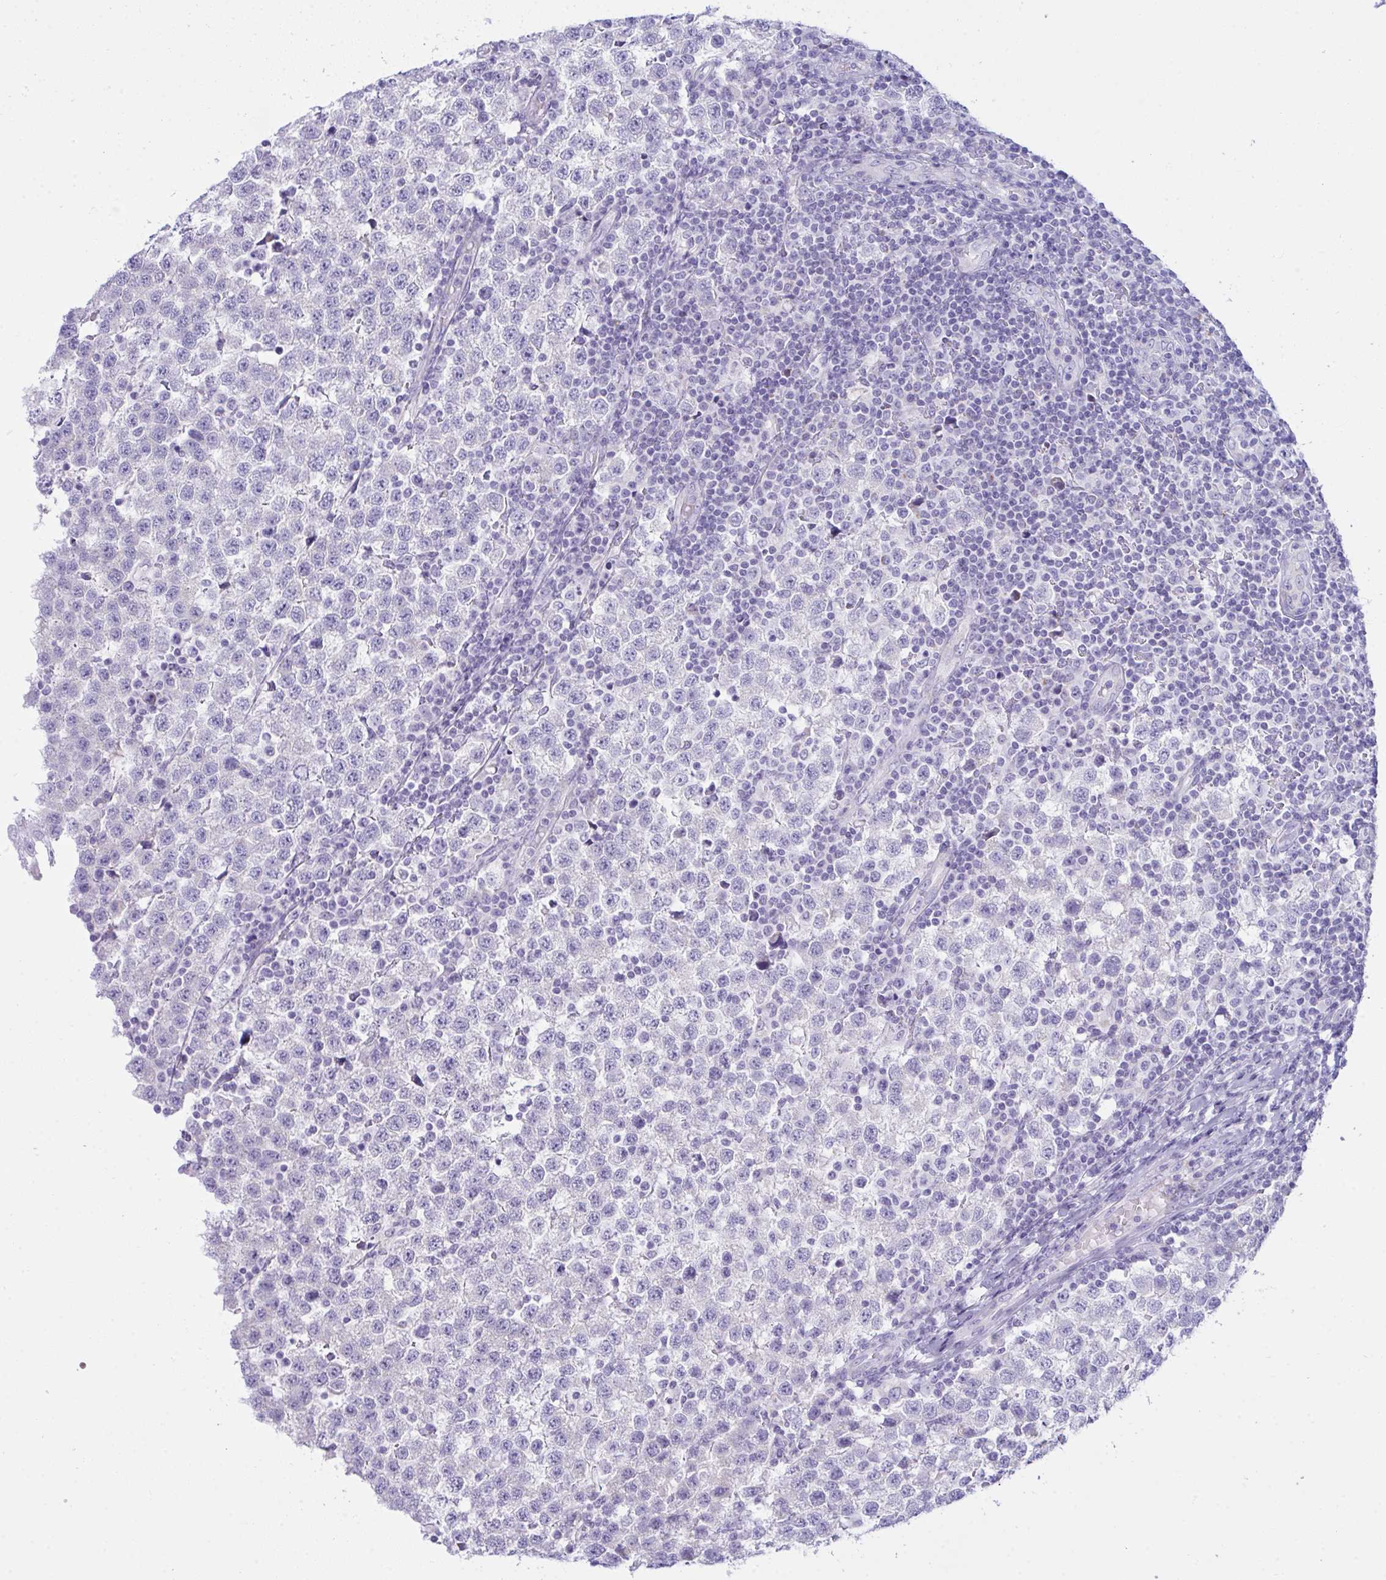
{"staining": {"intensity": "negative", "quantity": "none", "location": "none"}, "tissue": "testis cancer", "cell_type": "Tumor cells", "image_type": "cancer", "snomed": [{"axis": "morphology", "description": "Seminoma, NOS"}, {"axis": "topography", "description": "Testis"}], "caption": "Micrograph shows no significant protein positivity in tumor cells of seminoma (testis).", "gene": "BBS1", "patient": {"sex": "male", "age": 34}}